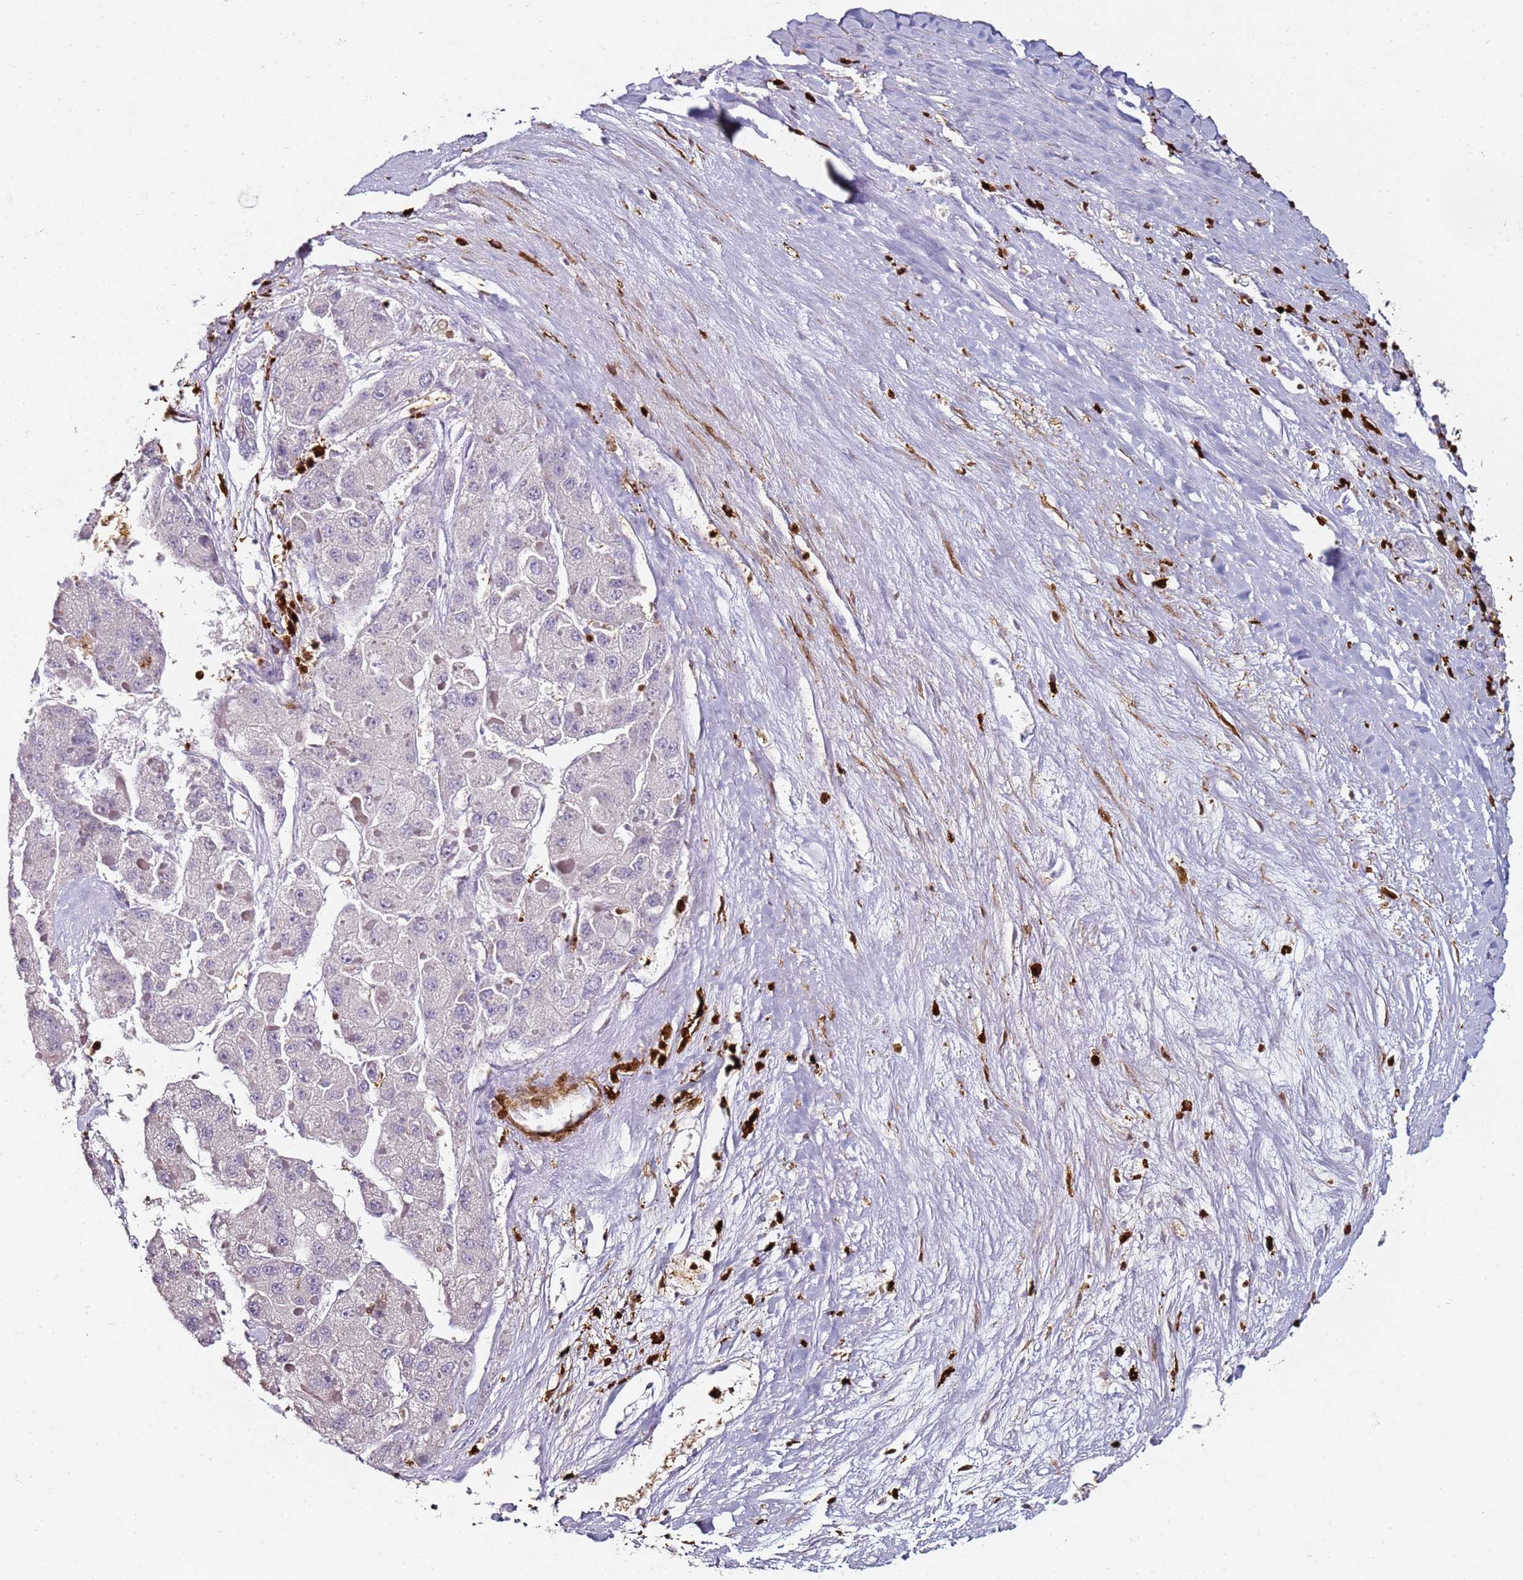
{"staining": {"intensity": "negative", "quantity": "none", "location": "none"}, "tissue": "liver cancer", "cell_type": "Tumor cells", "image_type": "cancer", "snomed": [{"axis": "morphology", "description": "Carcinoma, Hepatocellular, NOS"}, {"axis": "topography", "description": "Liver"}], "caption": "The image demonstrates no significant staining in tumor cells of liver hepatocellular carcinoma. (DAB immunohistochemistry (IHC), high magnification).", "gene": "S100A4", "patient": {"sex": "female", "age": 73}}